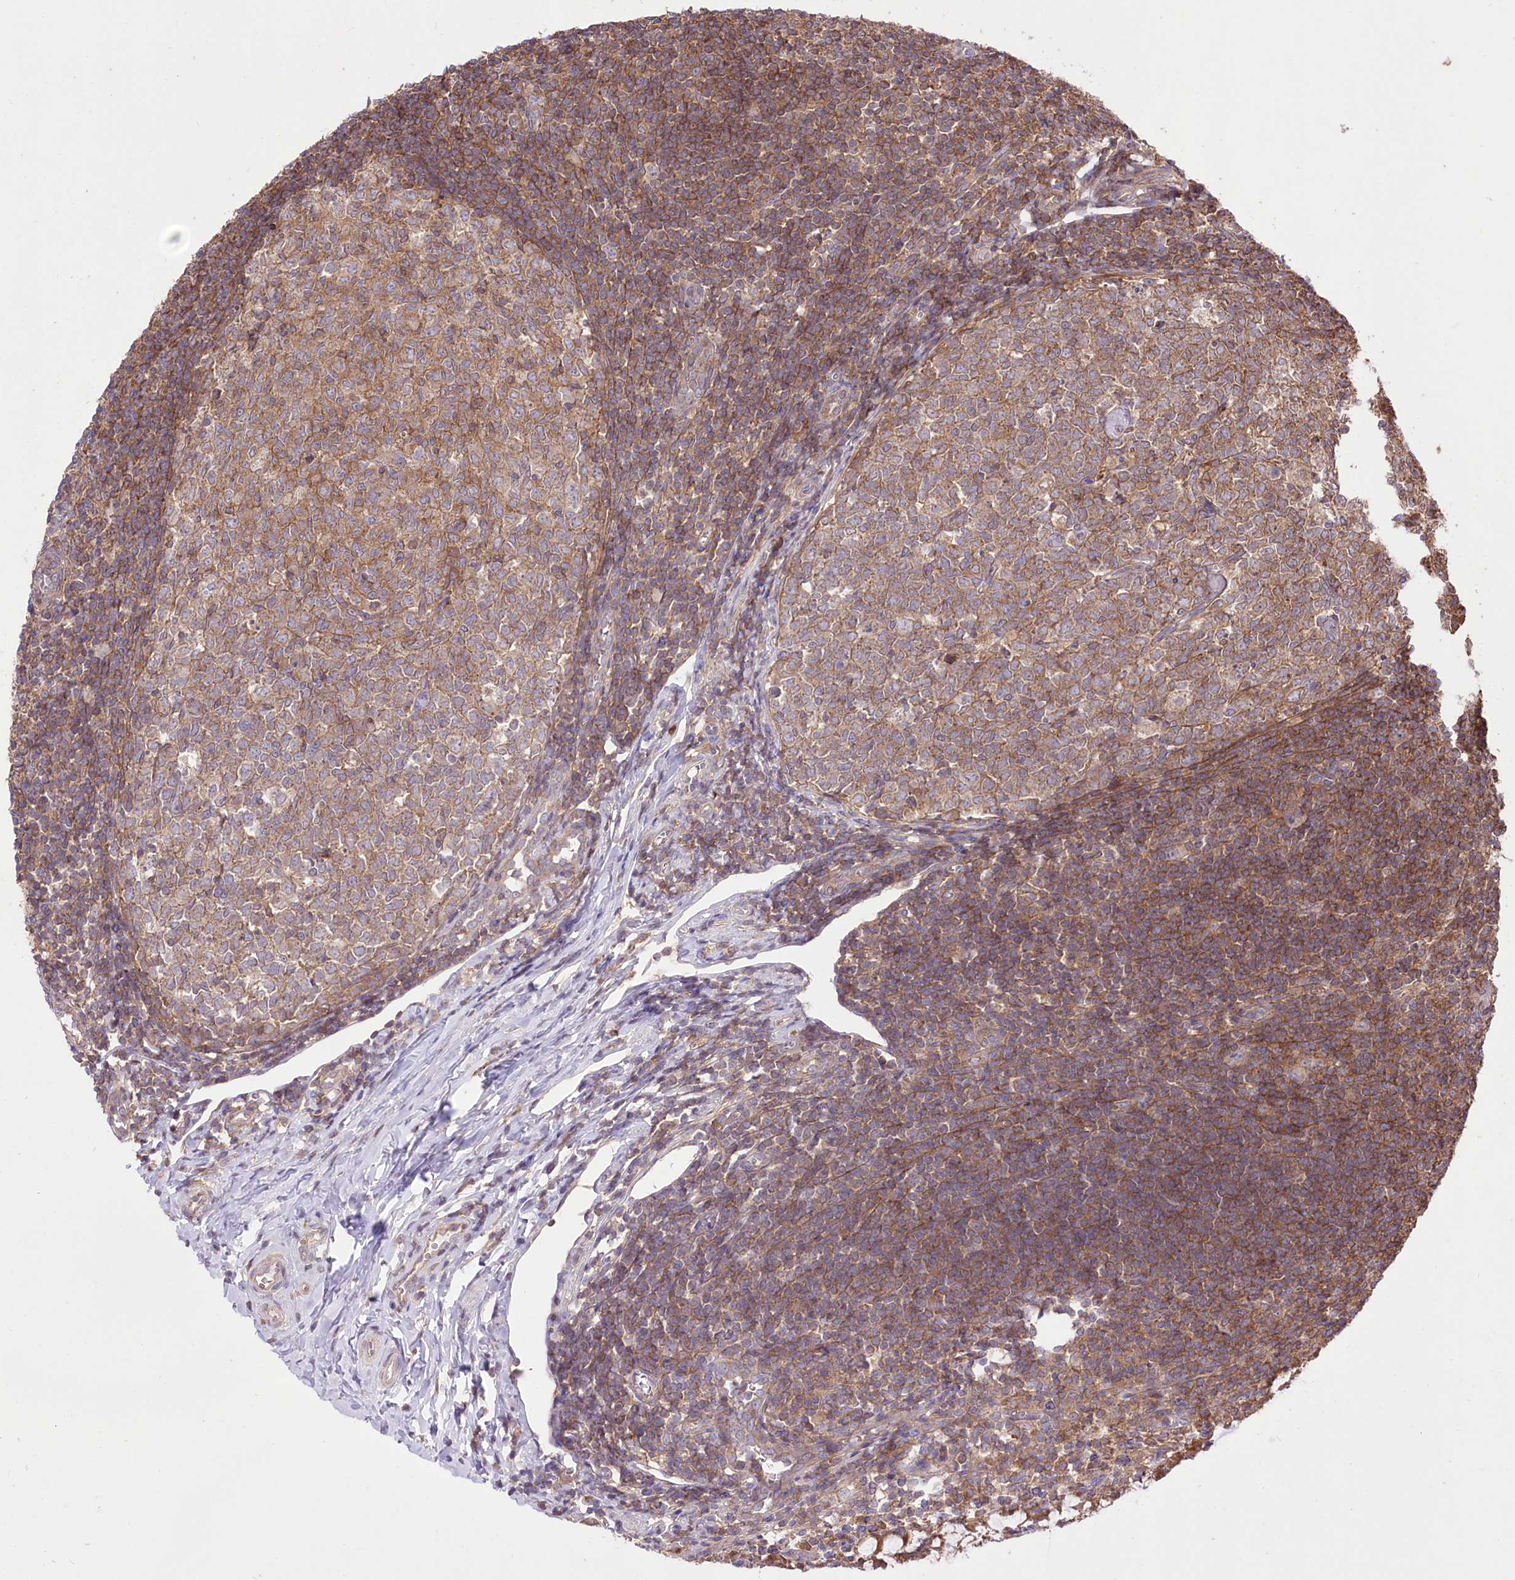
{"staining": {"intensity": "strong", "quantity": ">75%", "location": "cytoplasmic/membranous"}, "tissue": "appendix", "cell_type": "Glandular cells", "image_type": "normal", "snomed": [{"axis": "morphology", "description": "Normal tissue, NOS"}, {"axis": "topography", "description": "Appendix"}], "caption": "Normal appendix was stained to show a protein in brown. There is high levels of strong cytoplasmic/membranous expression in about >75% of glandular cells.", "gene": "XYLB", "patient": {"sex": "male", "age": 14}}